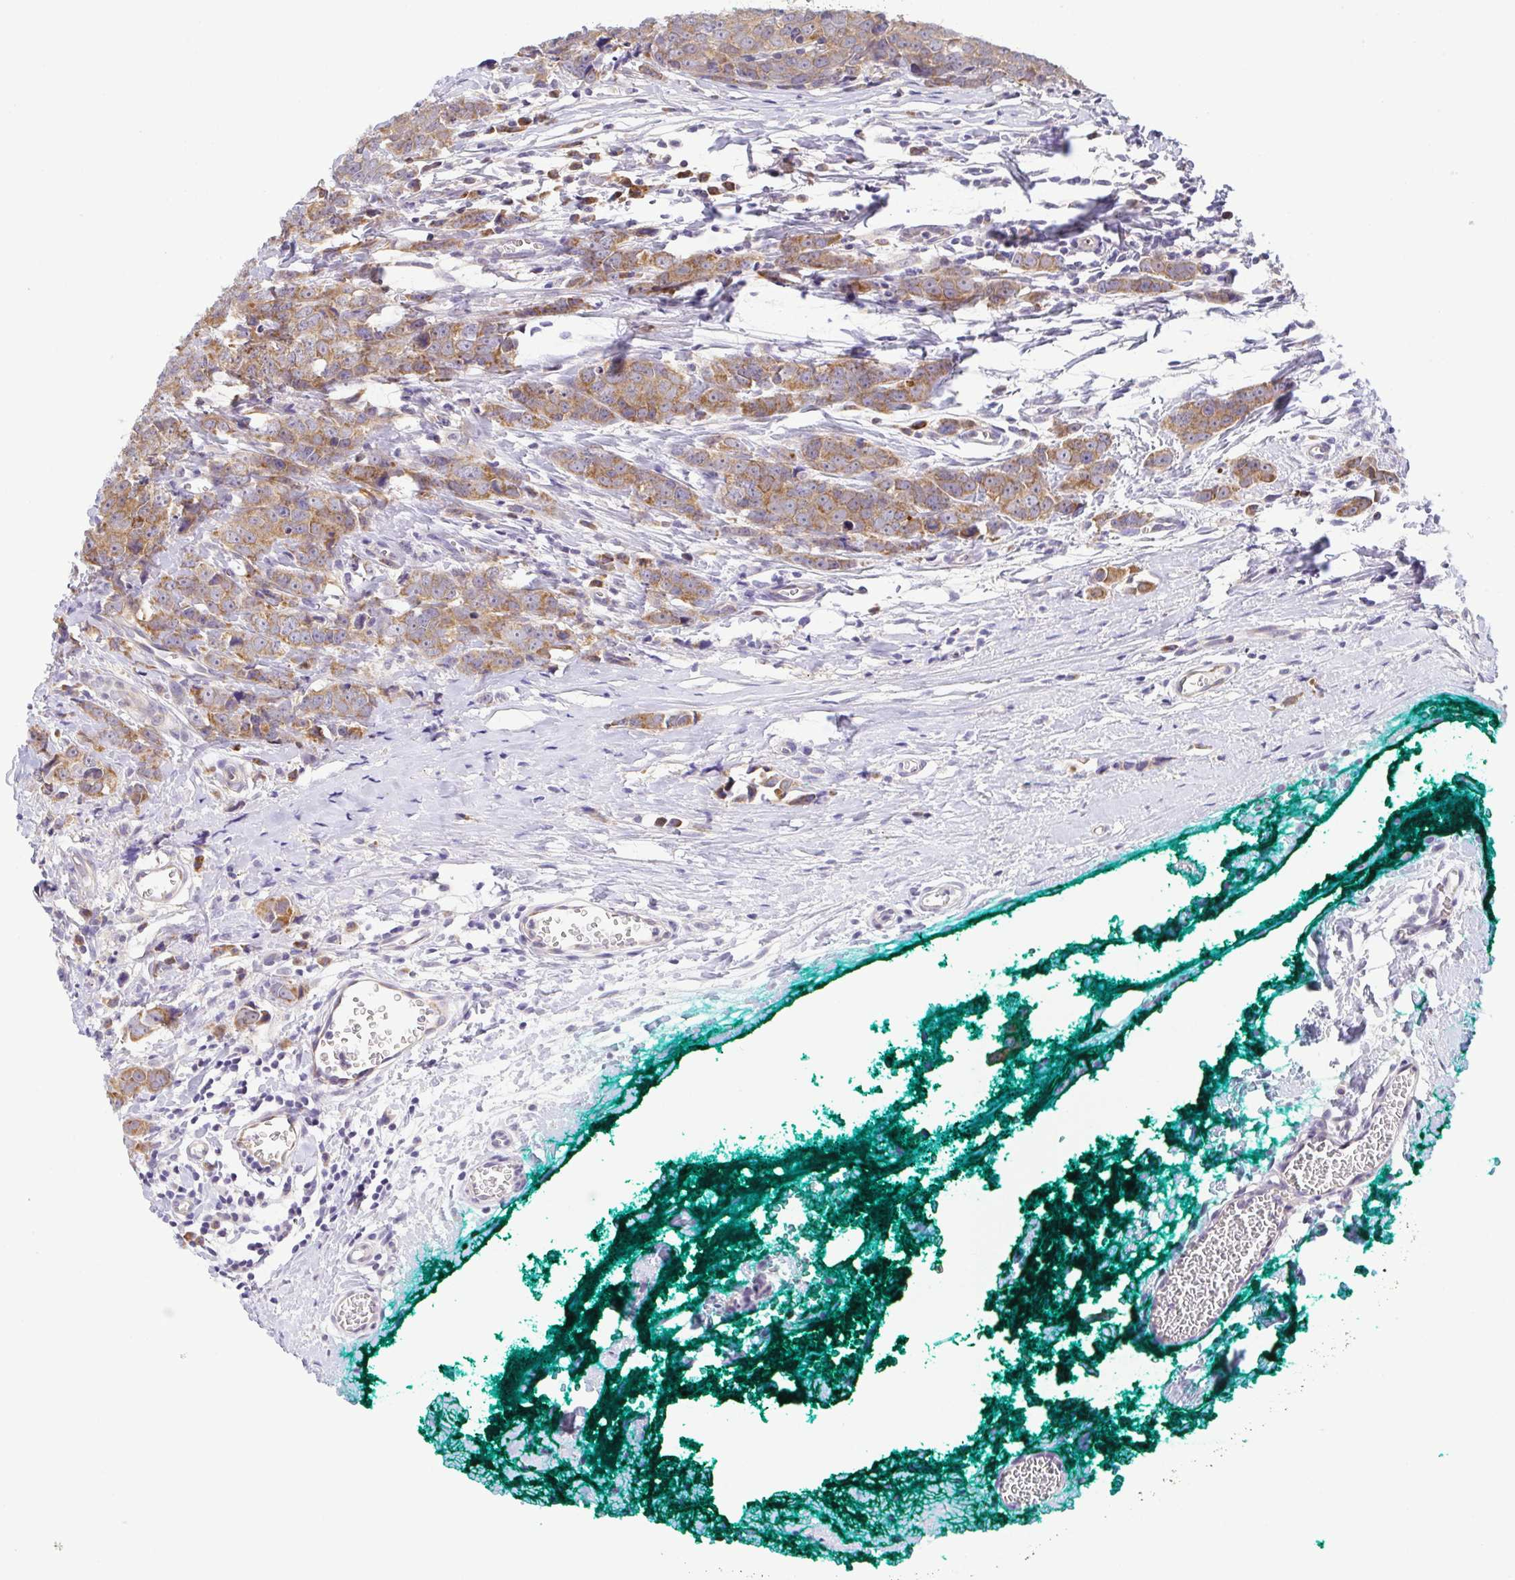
{"staining": {"intensity": "moderate", "quantity": "25%-75%", "location": "cytoplasmic/membranous"}, "tissue": "breast cancer", "cell_type": "Tumor cells", "image_type": "cancer", "snomed": [{"axis": "morphology", "description": "Duct carcinoma"}, {"axis": "topography", "description": "Breast"}], "caption": "High-magnification brightfield microscopy of breast cancer (intraductal carcinoma) stained with DAB (3,3'-diaminobenzidine) (brown) and counterstained with hematoxylin (blue). tumor cells exhibit moderate cytoplasmic/membranous positivity is present in approximately25%-75% of cells.", "gene": "BCL2L1", "patient": {"sex": "female", "age": 80}}